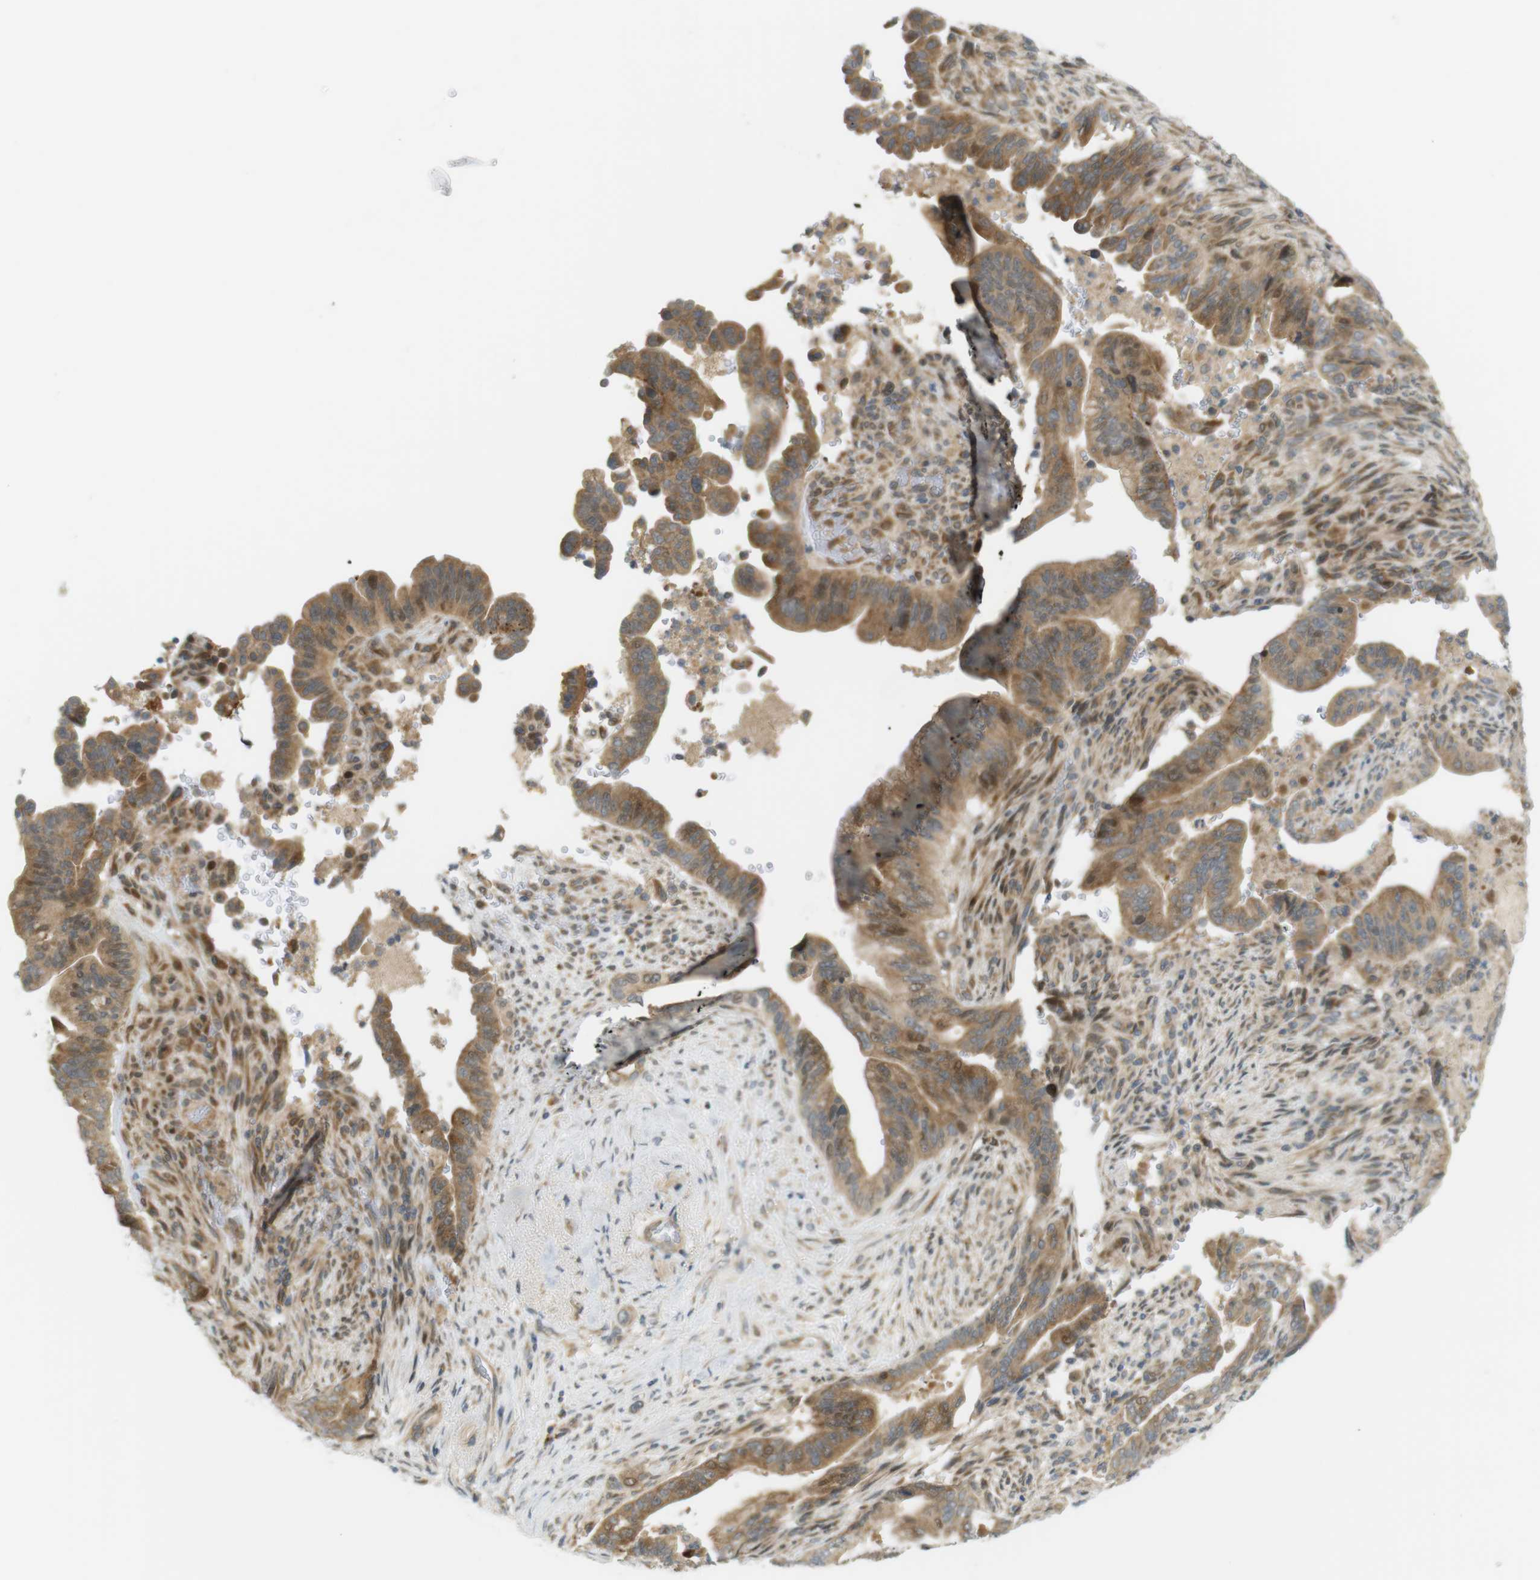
{"staining": {"intensity": "moderate", "quantity": ">75%", "location": "cytoplasmic/membranous"}, "tissue": "pancreatic cancer", "cell_type": "Tumor cells", "image_type": "cancer", "snomed": [{"axis": "morphology", "description": "Adenocarcinoma, NOS"}, {"axis": "topography", "description": "Pancreas"}], "caption": "Protein staining reveals moderate cytoplasmic/membranous staining in approximately >75% of tumor cells in pancreatic adenocarcinoma.", "gene": "CLRN3", "patient": {"sex": "male", "age": 70}}